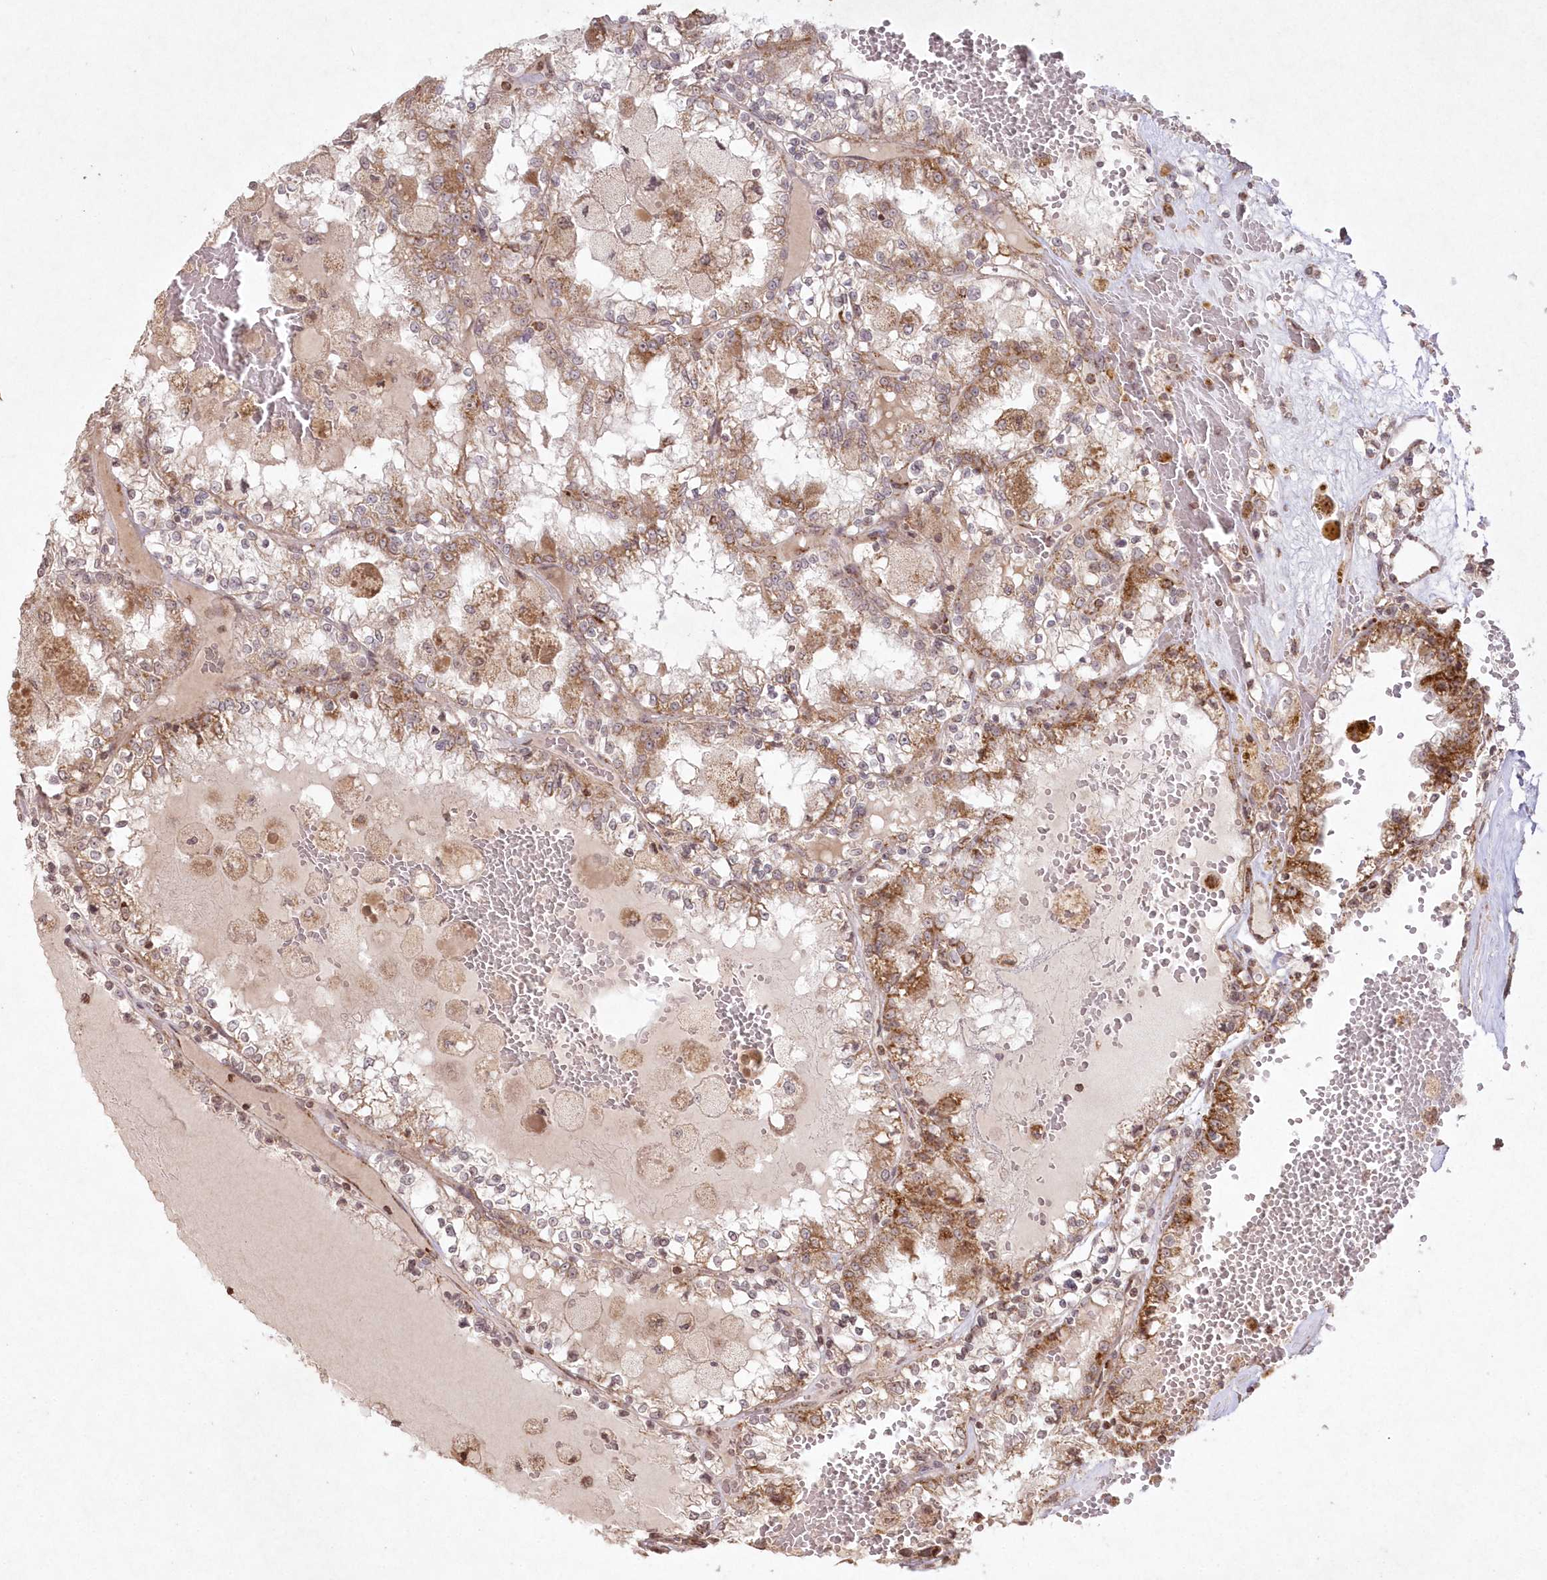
{"staining": {"intensity": "strong", "quantity": "25%-75%", "location": "cytoplasmic/membranous"}, "tissue": "renal cancer", "cell_type": "Tumor cells", "image_type": "cancer", "snomed": [{"axis": "morphology", "description": "Adenocarcinoma, NOS"}, {"axis": "topography", "description": "Kidney"}], "caption": "This is a photomicrograph of immunohistochemistry (IHC) staining of renal adenocarcinoma, which shows strong staining in the cytoplasmic/membranous of tumor cells.", "gene": "LRPPRC", "patient": {"sex": "female", "age": 56}}